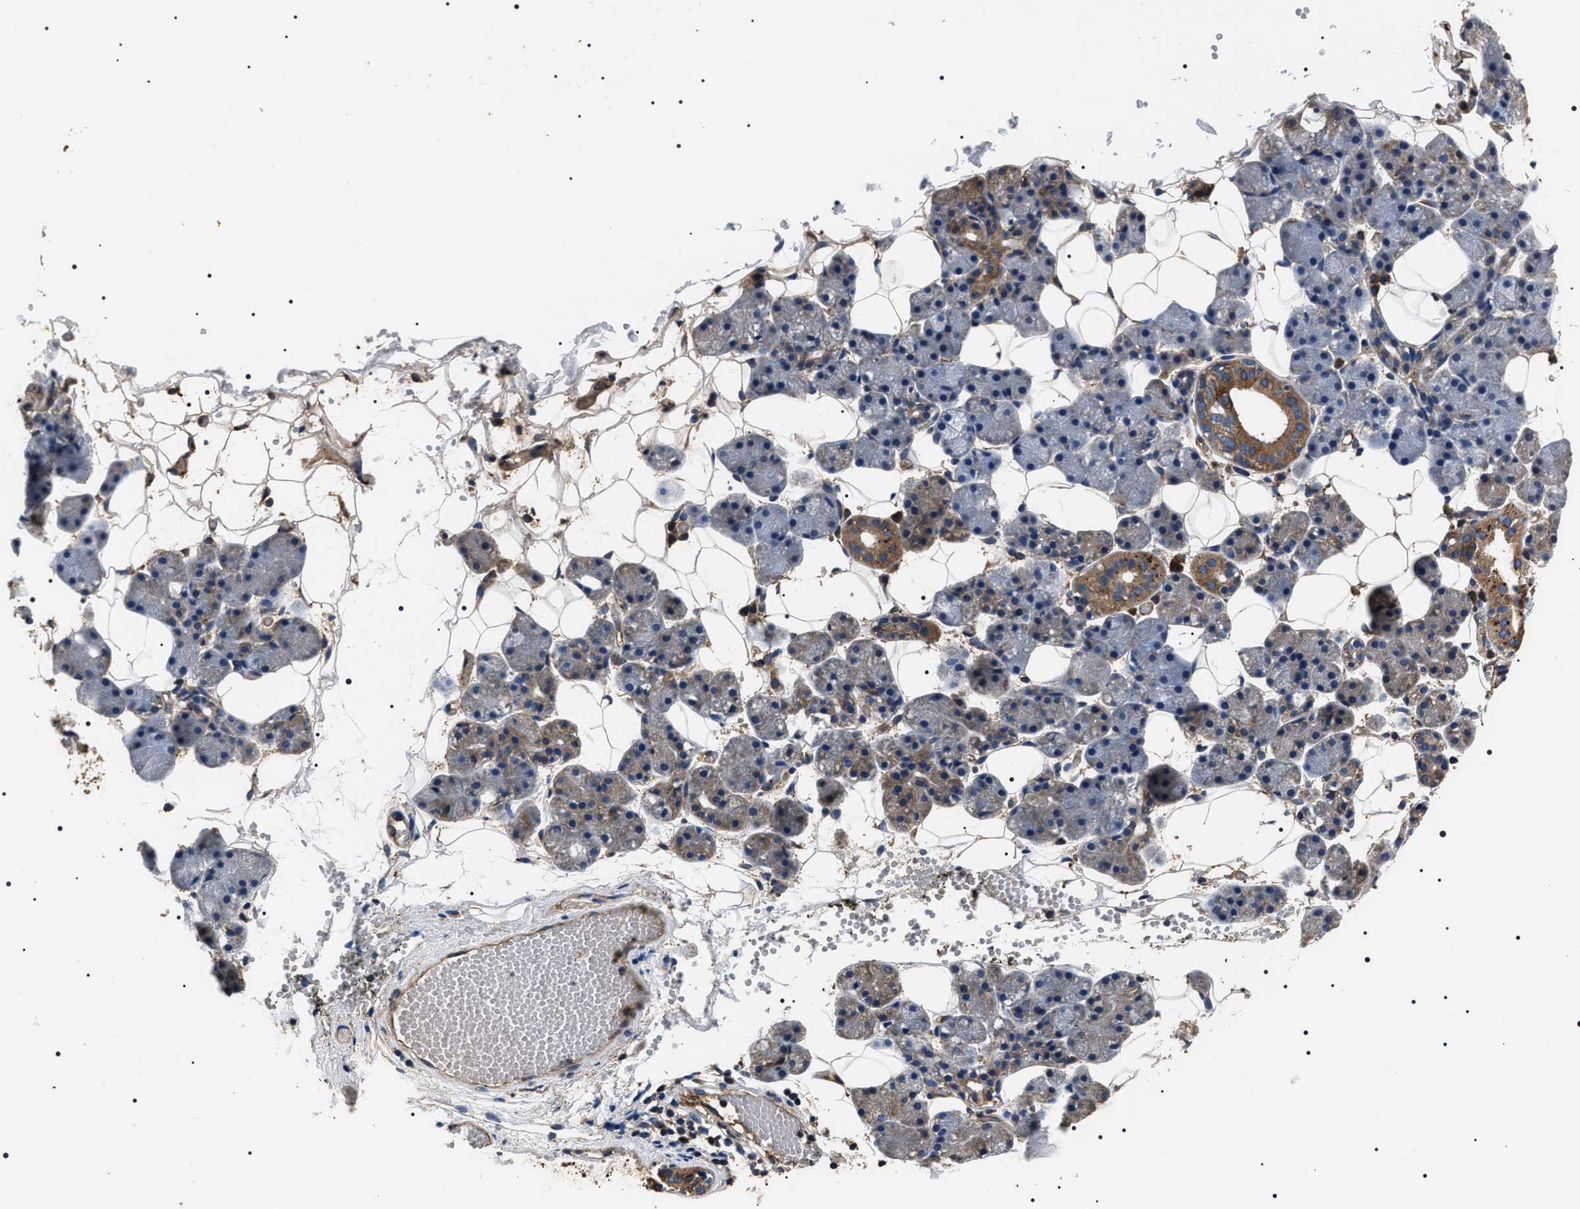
{"staining": {"intensity": "moderate", "quantity": "<25%", "location": "cytoplasmic/membranous"}, "tissue": "salivary gland", "cell_type": "Glandular cells", "image_type": "normal", "snomed": [{"axis": "morphology", "description": "Normal tissue, NOS"}, {"axis": "topography", "description": "Salivary gland"}], "caption": "Immunohistochemistry (IHC) micrograph of unremarkable salivary gland: salivary gland stained using immunohistochemistry (IHC) shows low levels of moderate protein expression localized specifically in the cytoplasmic/membranous of glandular cells, appearing as a cytoplasmic/membranous brown color.", "gene": "HSCB", "patient": {"sex": "female", "age": 33}}